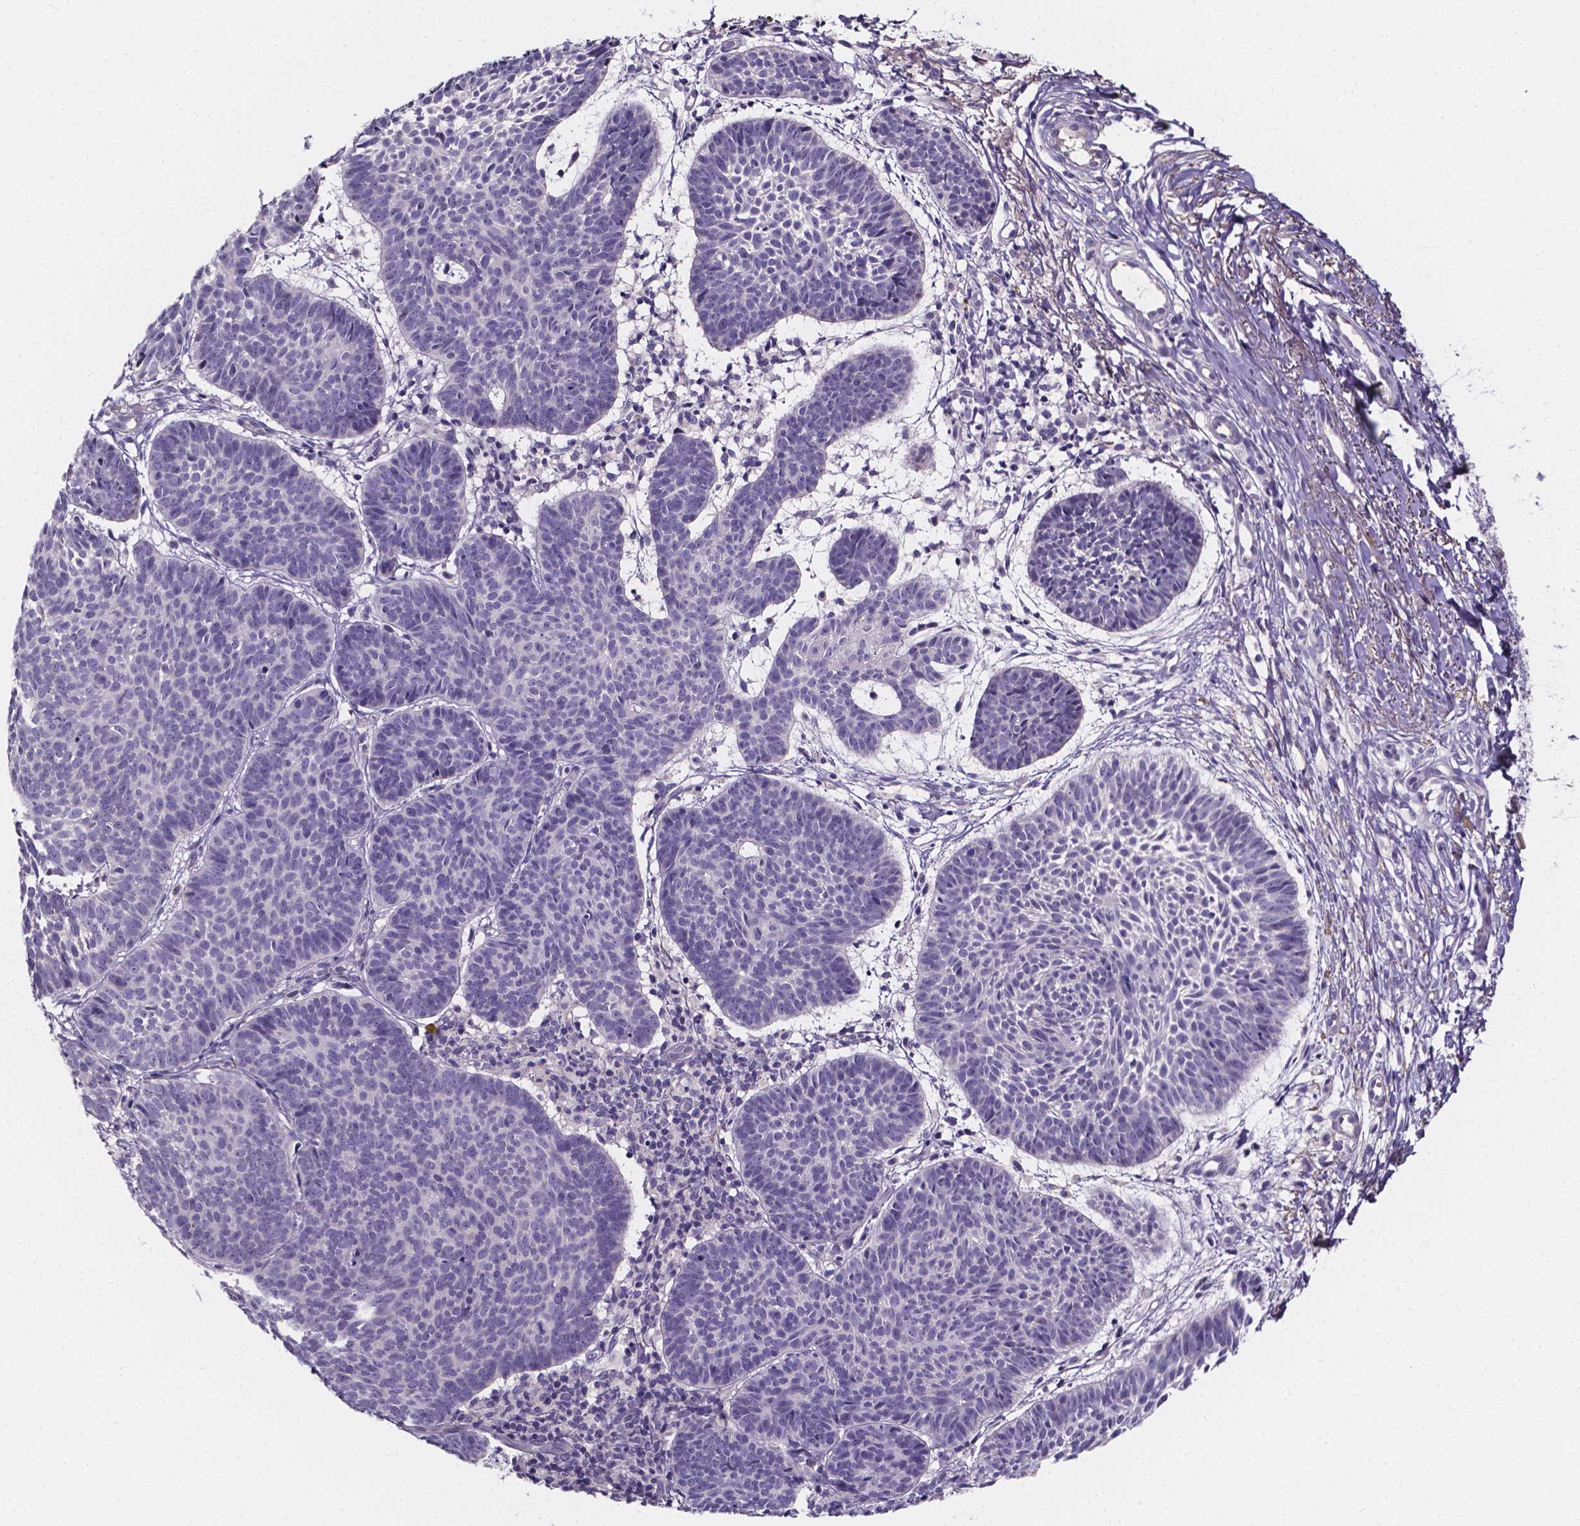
{"staining": {"intensity": "negative", "quantity": "none", "location": "none"}, "tissue": "skin cancer", "cell_type": "Tumor cells", "image_type": "cancer", "snomed": [{"axis": "morphology", "description": "Basal cell carcinoma"}, {"axis": "topography", "description": "Skin"}], "caption": "IHC micrograph of neoplastic tissue: human skin cancer (basal cell carcinoma) stained with DAB reveals no significant protein staining in tumor cells.", "gene": "SPOCD1", "patient": {"sex": "male", "age": 72}}